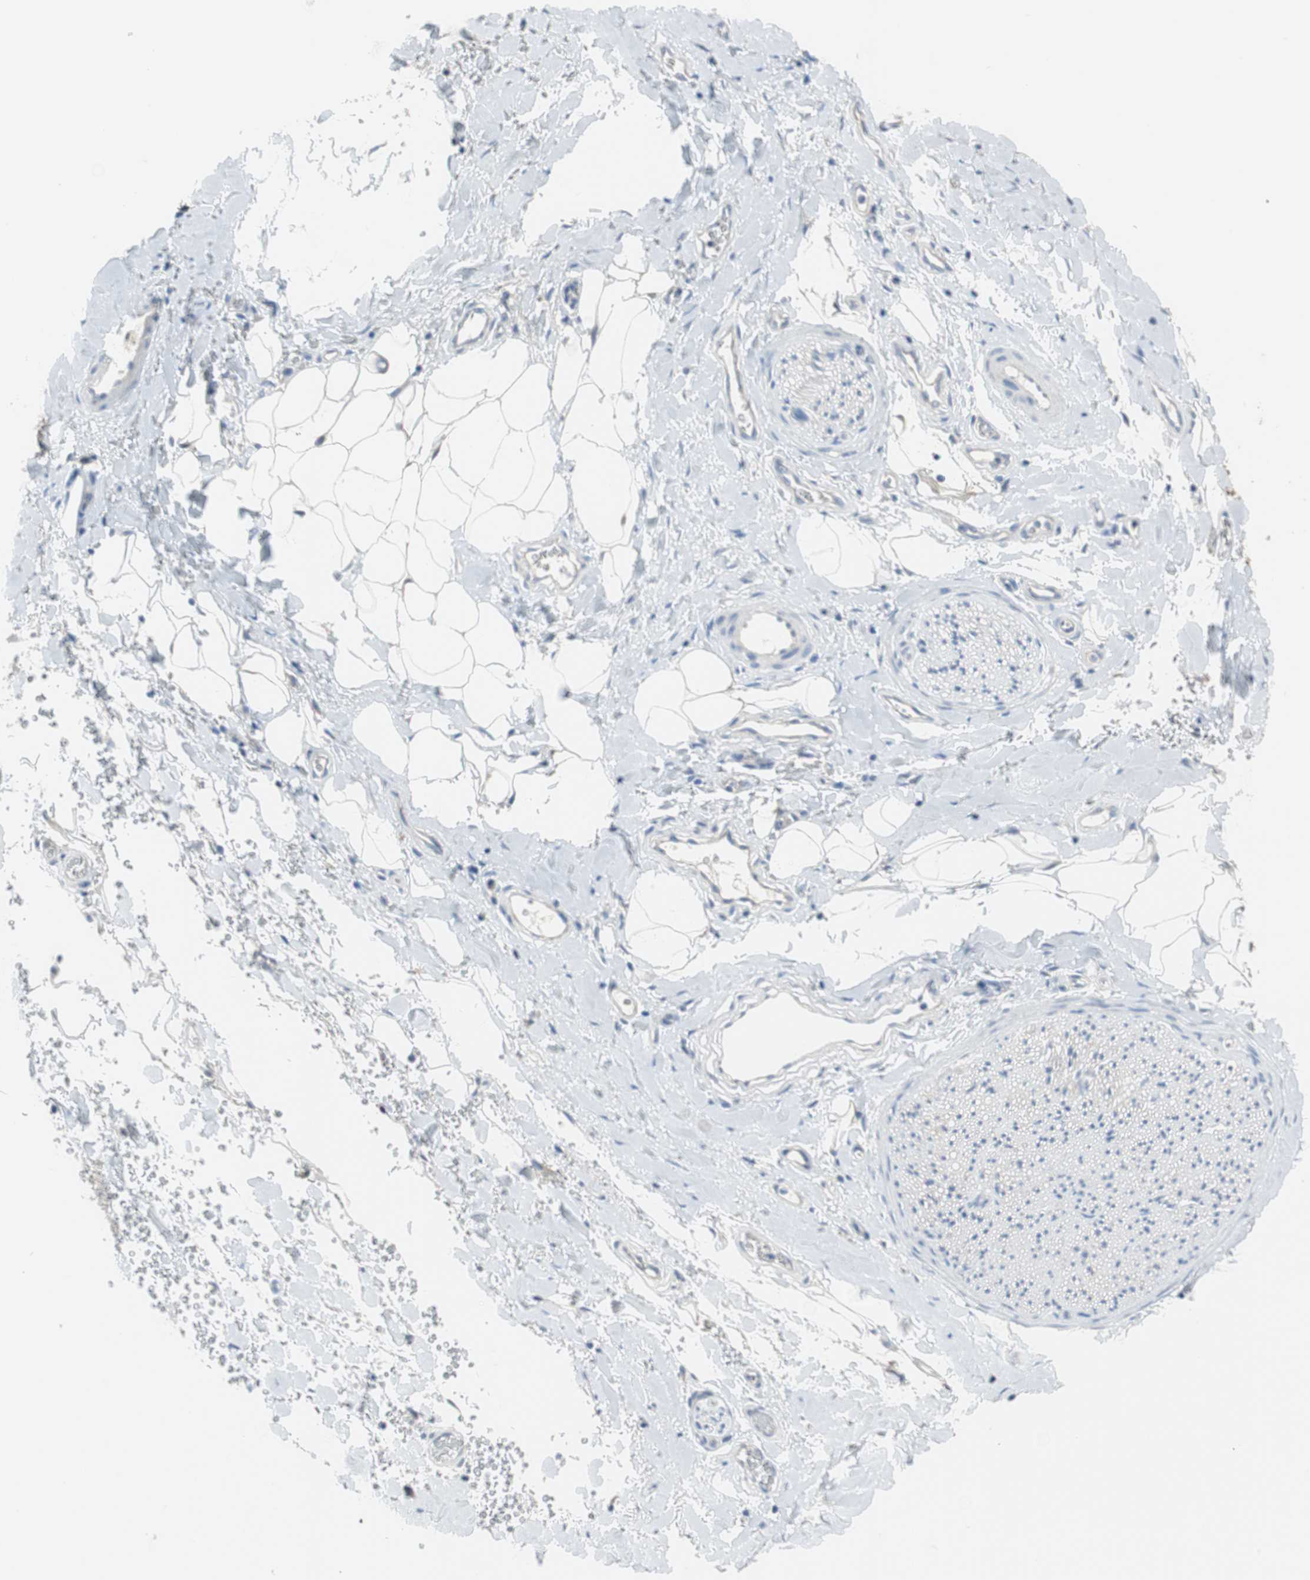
{"staining": {"intensity": "negative", "quantity": "none", "location": "none"}, "tissue": "adipose tissue", "cell_type": "Adipocytes", "image_type": "normal", "snomed": [{"axis": "morphology", "description": "Normal tissue, NOS"}, {"axis": "morphology", "description": "Carcinoma, NOS"}, {"axis": "topography", "description": "Pancreas"}, {"axis": "topography", "description": "Peripheral nerve tissue"}], "caption": "Protein analysis of benign adipose tissue demonstrates no significant staining in adipocytes.", "gene": "GRHL1", "patient": {"sex": "female", "age": 29}}